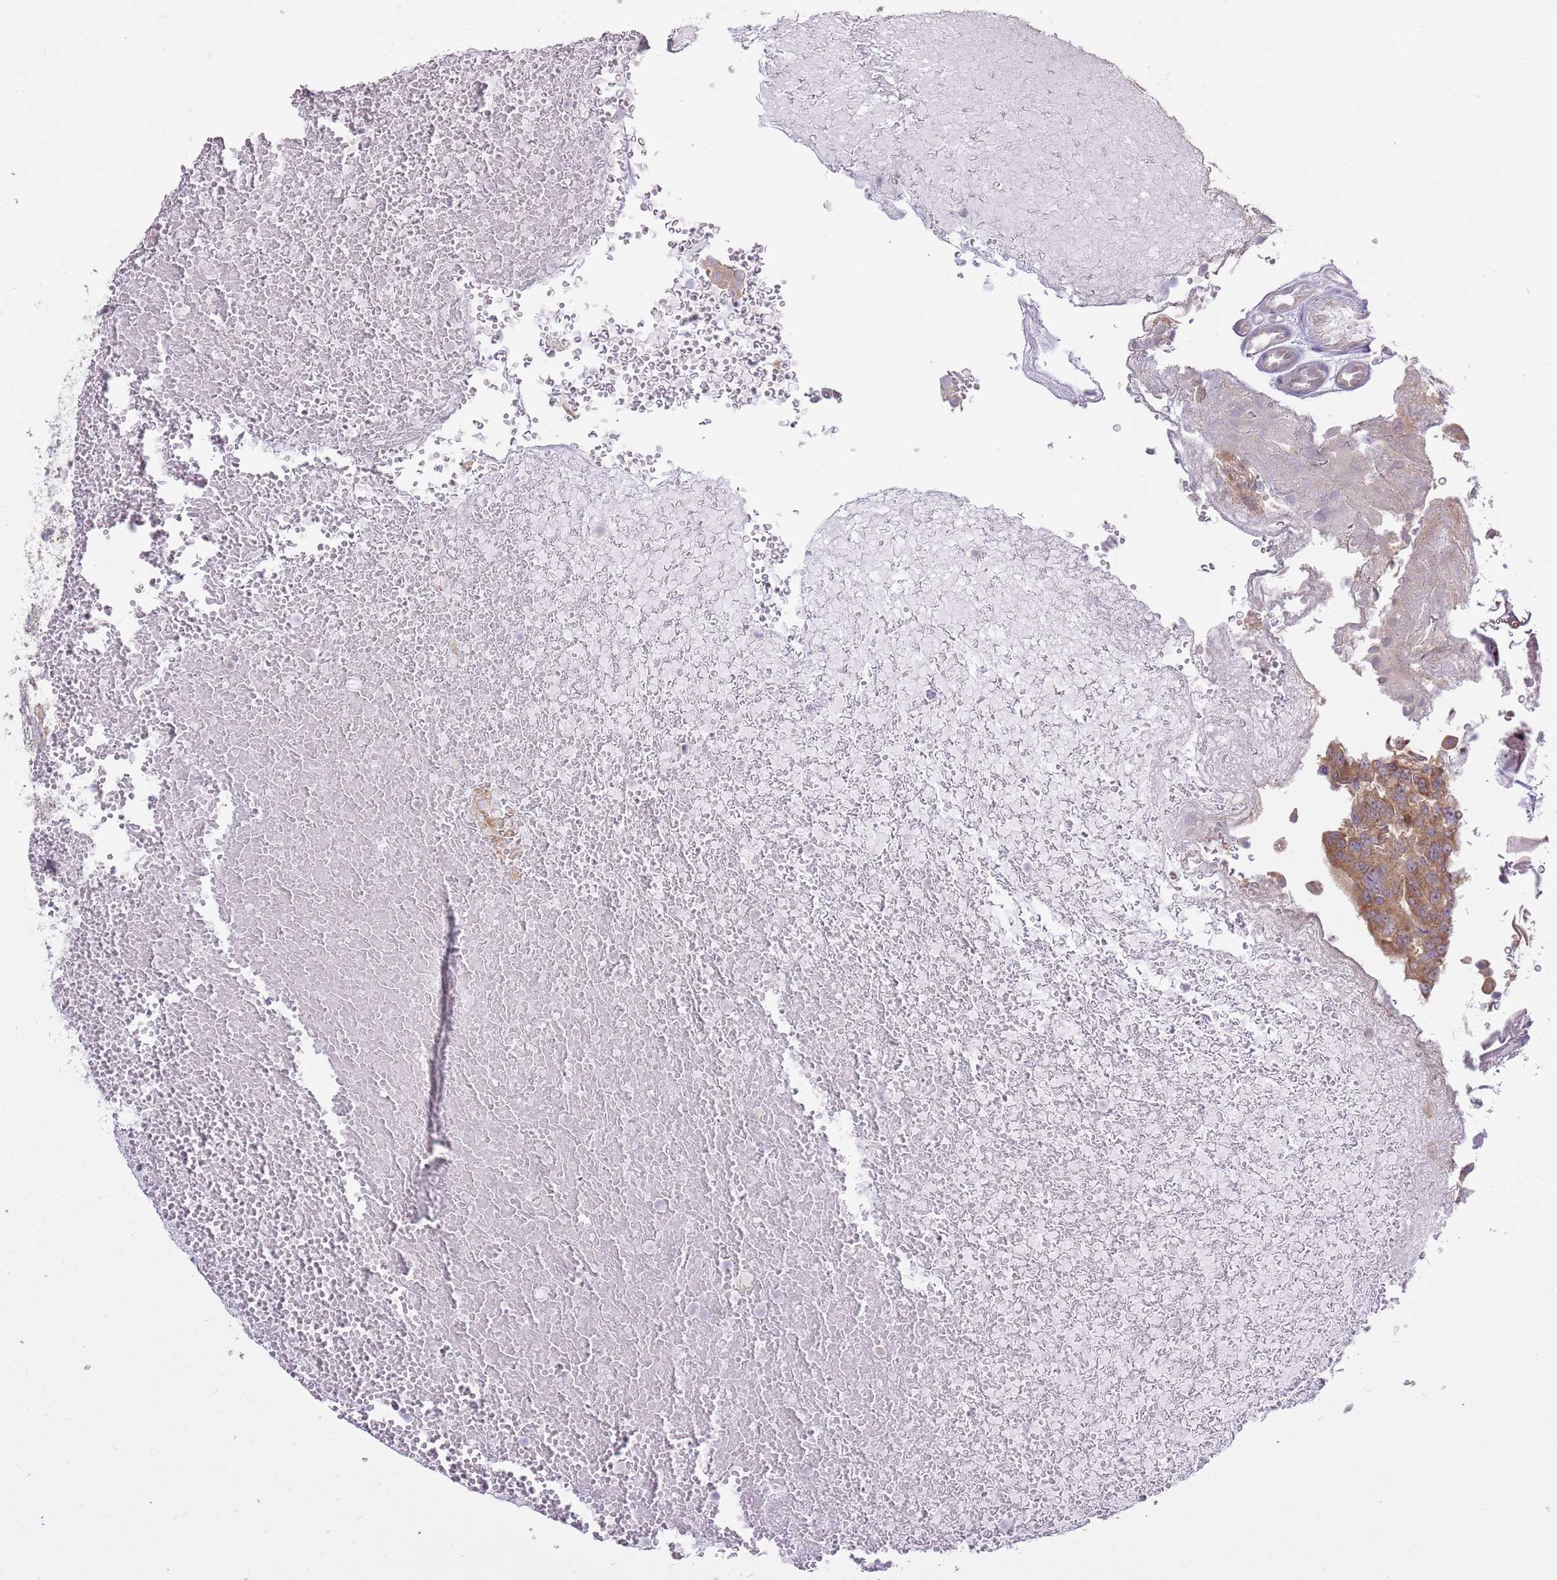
{"staining": {"intensity": "moderate", "quantity": "25%-75%", "location": "cytoplasmic/membranous"}, "tissue": "urothelial cancer", "cell_type": "Tumor cells", "image_type": "cancer", "snomed": [{"axis": "morphology", "description": "Urothelial carcinoma, Low grade"}, {"axis": "topography", "description": "Urinary bladder"}], "caption": "Protein staining shows moderate cytoplasmic/membranous expression in approximately 25%-75% of tumor cells in urothelial carcinoma (low-grade).", "gene": "RPL17-C18orf32", "patient": {"sex": "male", "age": 78}}